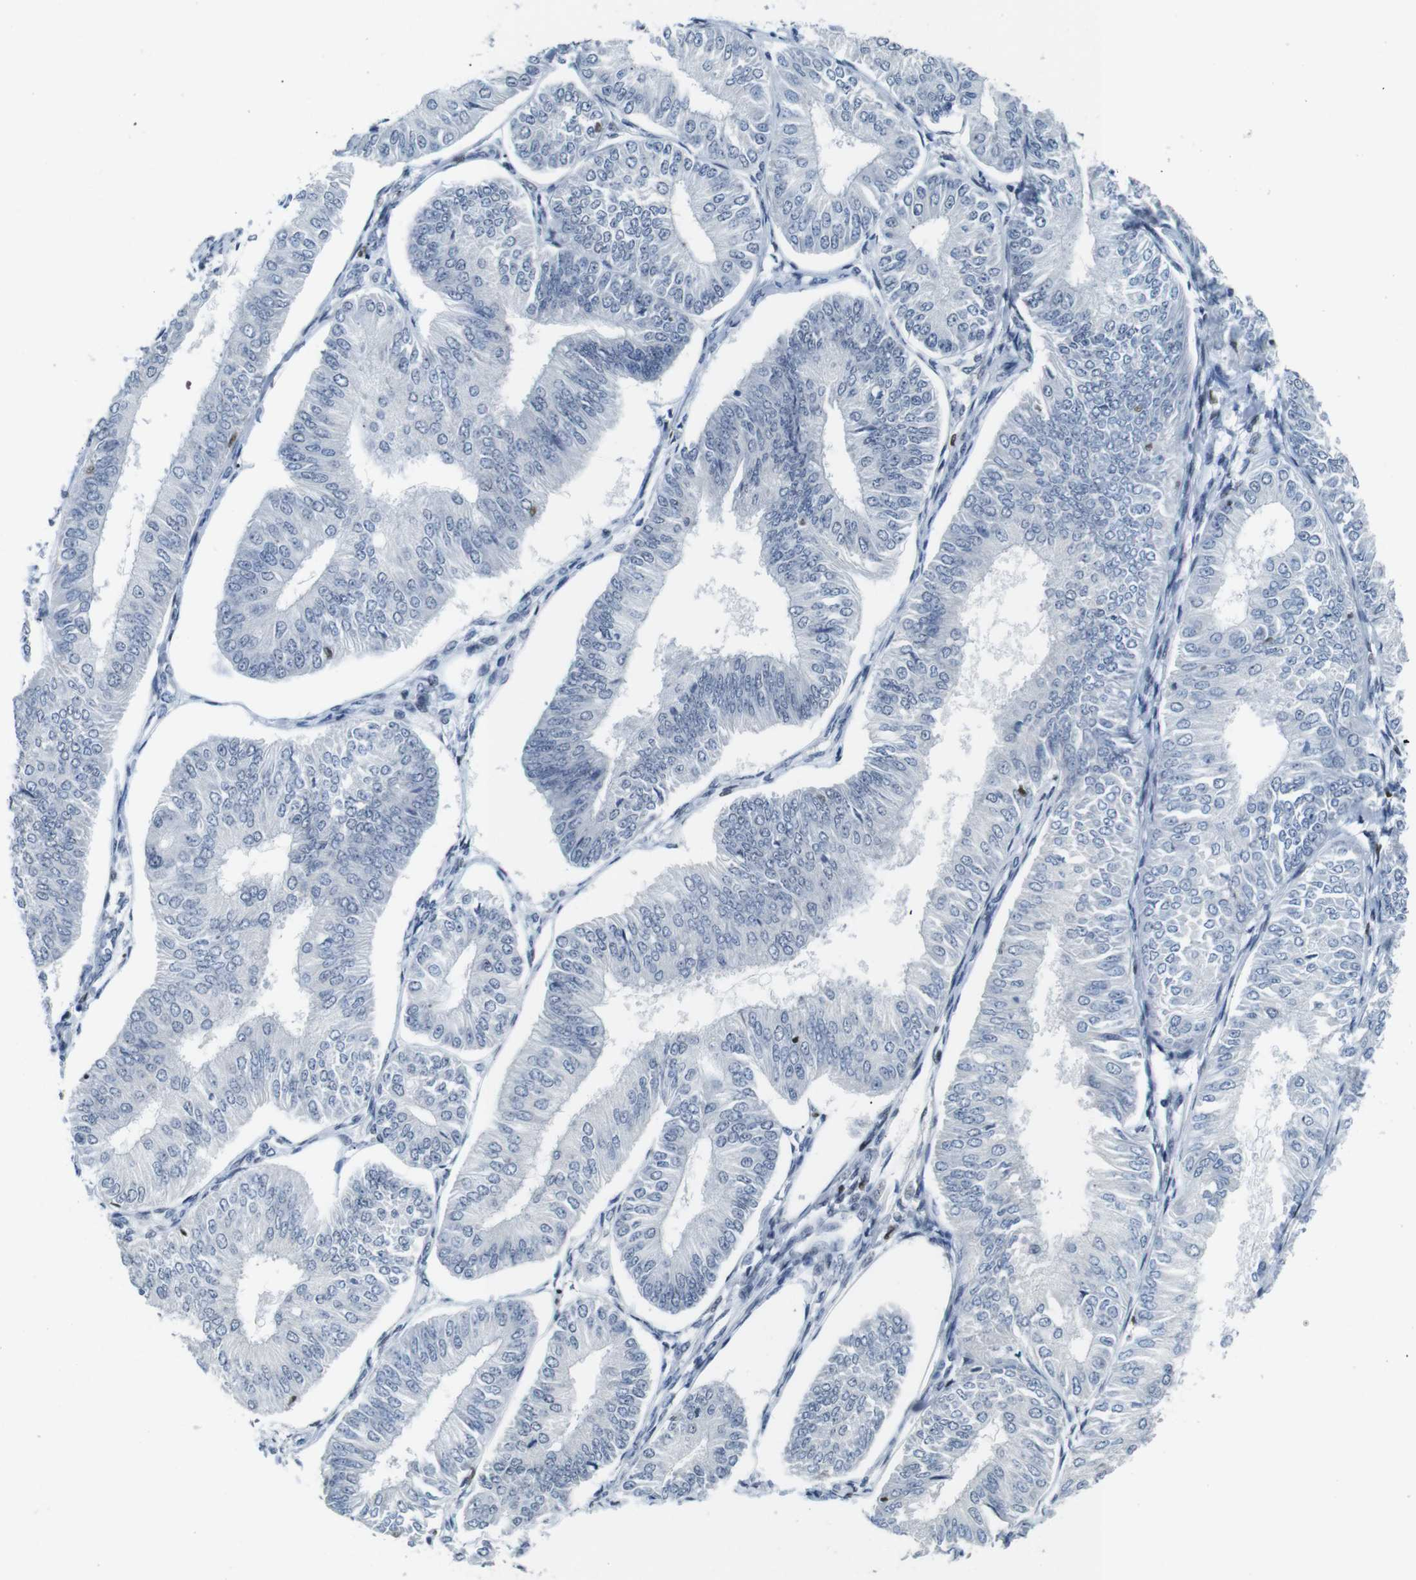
{"staining": {"intensity": "negative", "quantity": "none", "location": "none"}, "tissue": "endometrial cancer", "cell_type": "Tumor cells", "image_type": "cancer", "snomed": [{"axis": "morphology", "description": "Adenocarcinoma, NOS"}, {"axis": "topography", "description": "Endometrium"}], "caption": "Adenocarcinoma (endometrial) was stained to show a protein in brown. There is no significant expression in tumor cells.", "gene": "IRF8", "patient": {"sex": "female", "age": 58}}